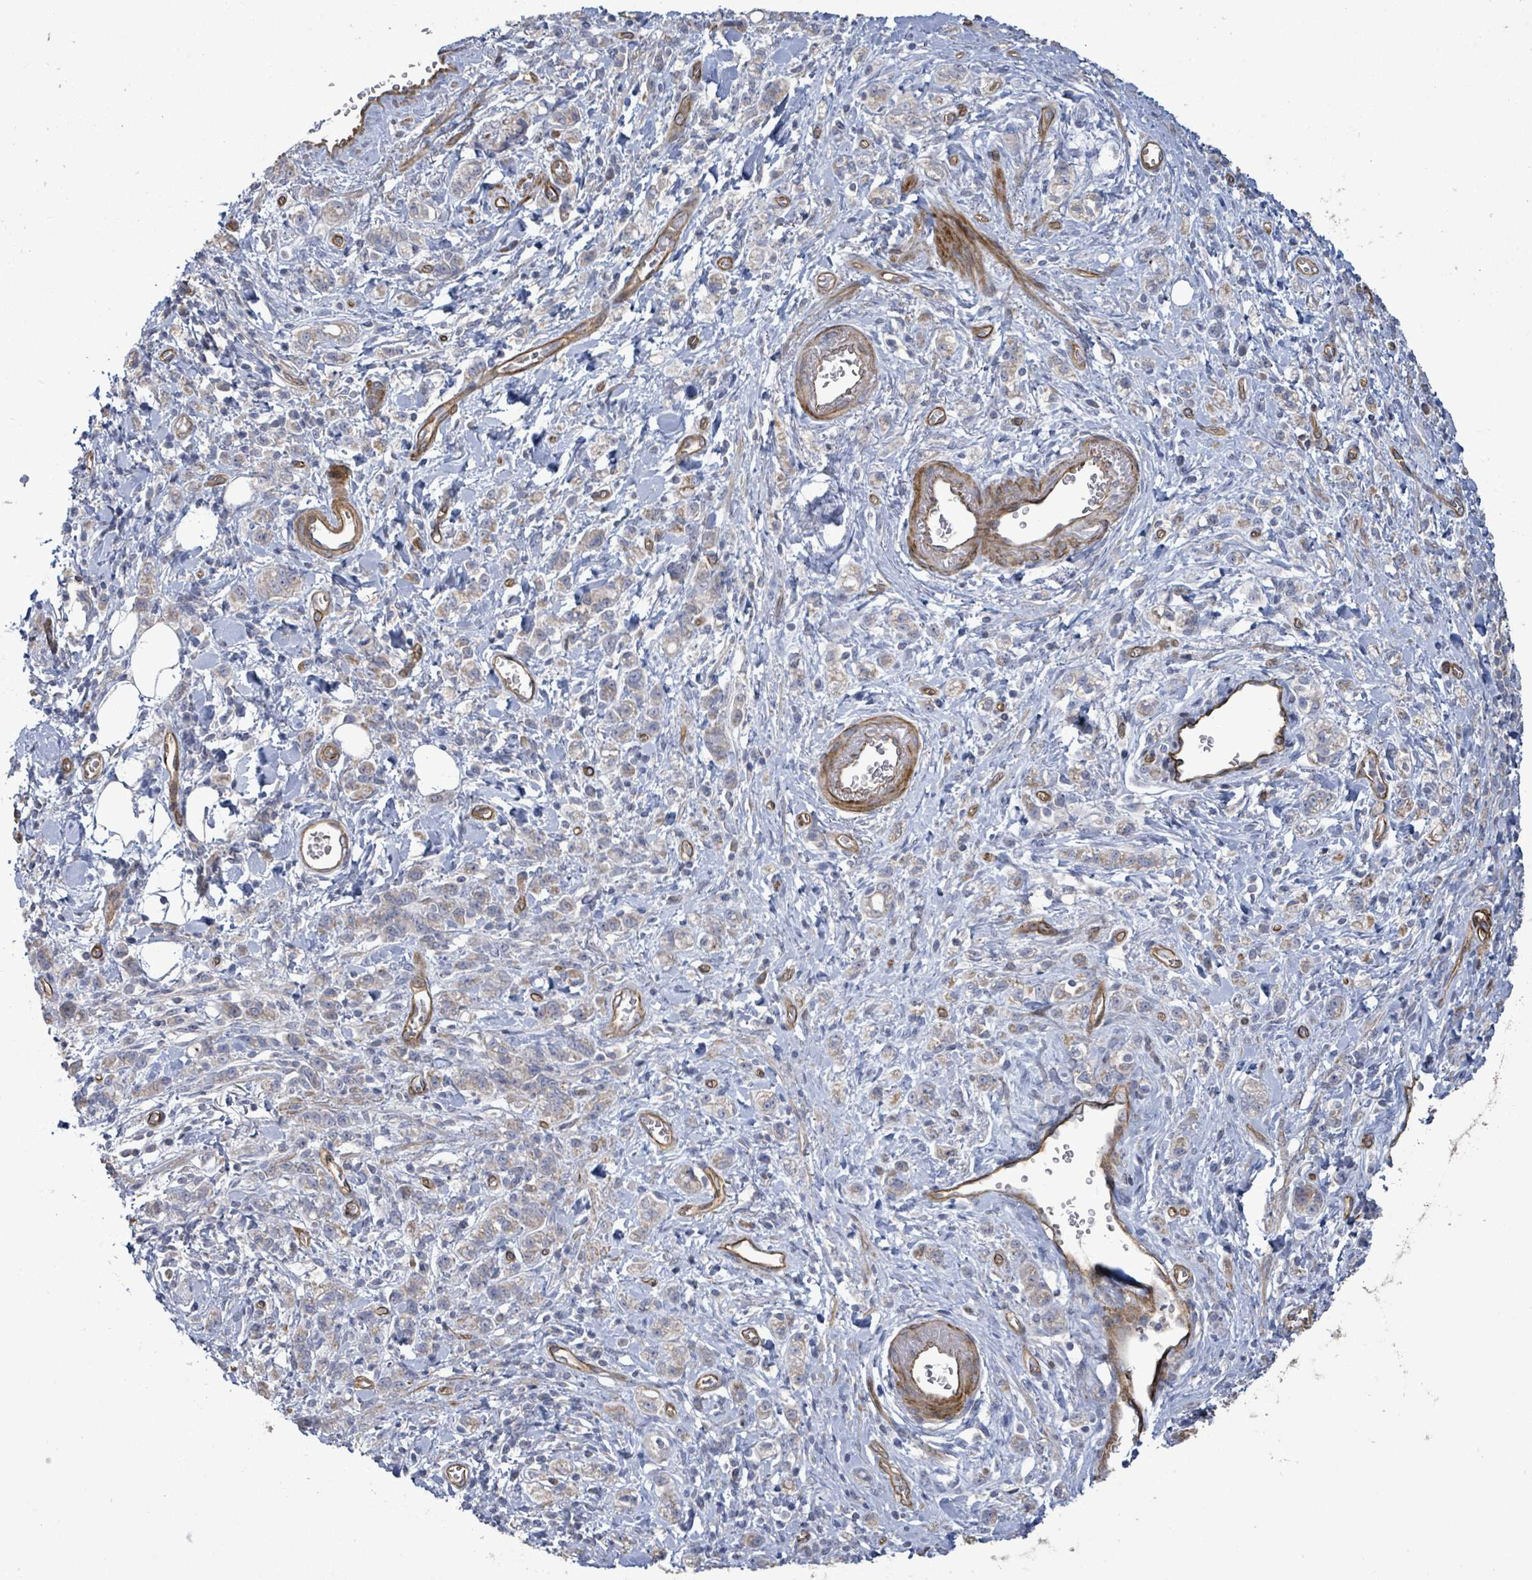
{"staining": {"intensity": "negative", "quantity": "none", "location": "none"}, "tissue": "stomach cancer", "cell_type": "Tumor cells", "image_type": "cancer", "snomed": [{"axis": "morphology", "description": "Adenocarcinoma, NOS"}, {"axis": "topography", "description": "Stomach"}], "caption": "The histopathology image displays no staining of tumor cells in adenocarcinoma (stomach).", "gene": "KANK3", "patient": {"sex": "male", "age": 77}}